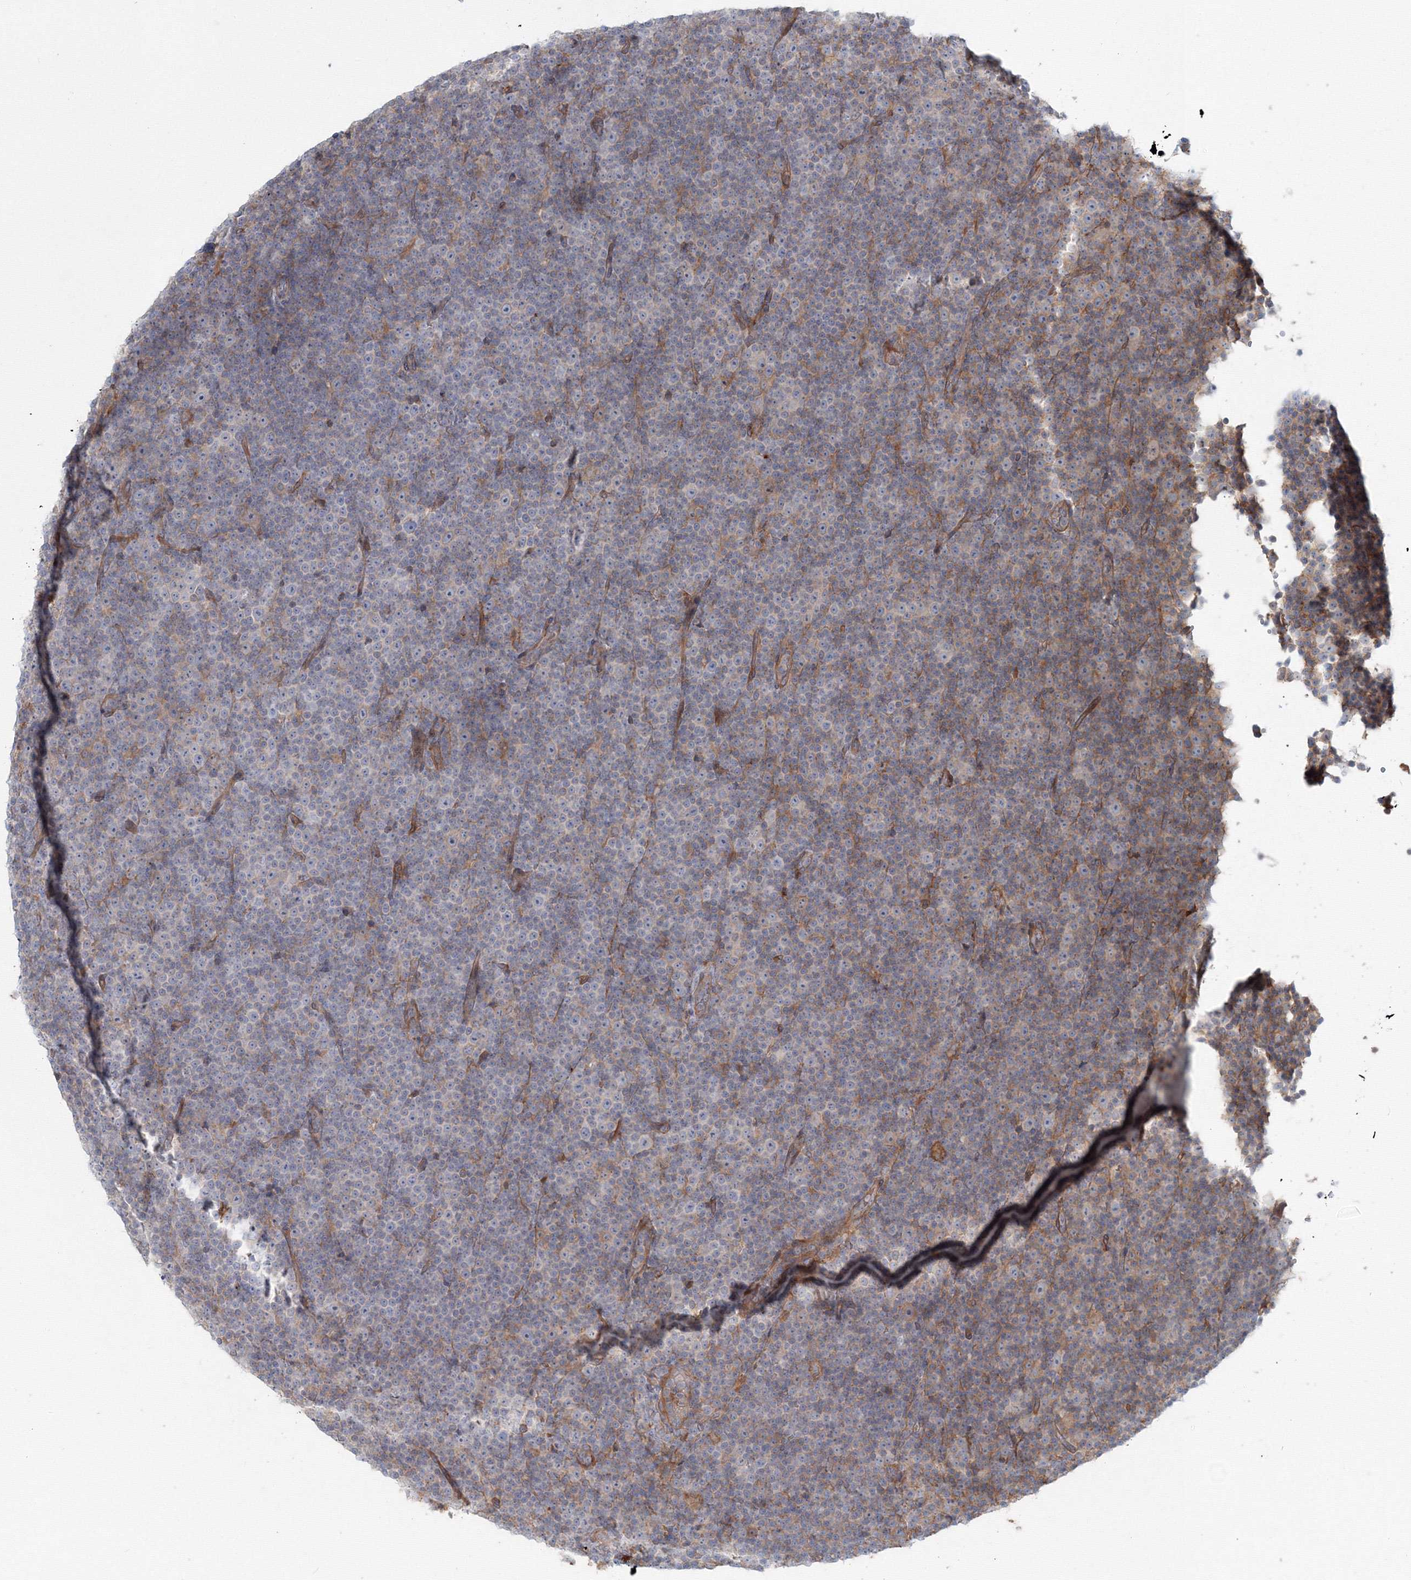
{"staining": {"intensity": "negative", "quantity": "none", "location": "none"}, "tissue": "lymphoma", "cell_type": "Tumor cells", "image_type": "cancer", "snomed": [{"axis": "morphology", "description": "Malignant lymphoma, non-Hodgkin's type, Low grade"}, {"axis": "topography", "description": "Lymph node"}], "caption": "Tumor cells are negative for brown protein staining in lymphoma.", "gene": "SH3PXD2A", "patient": {"sex": "female", "age": 67}}